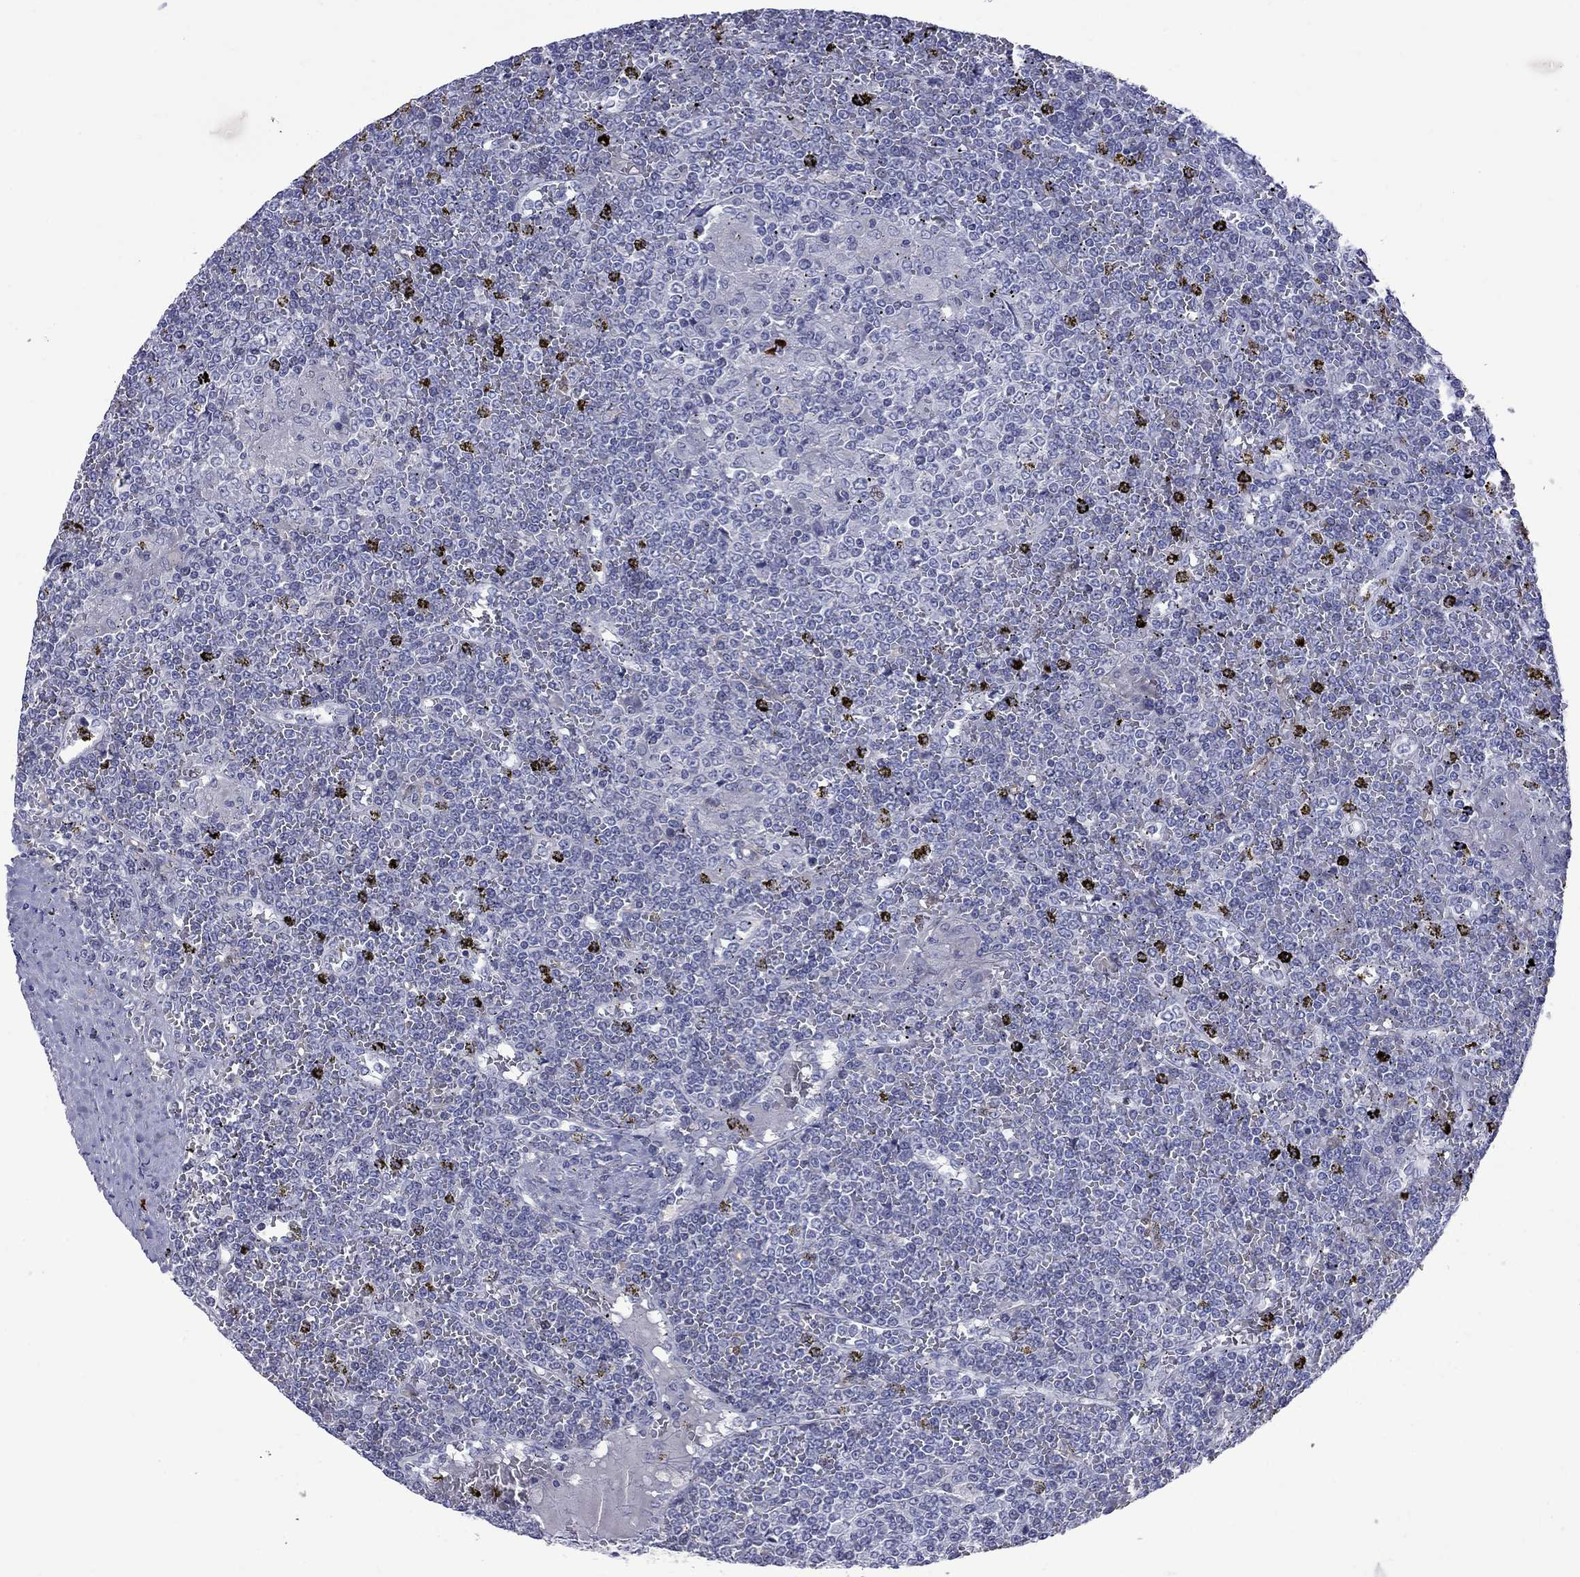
{"staining": {"intensity": "negative", "quantity": "none", "location": "none"}, "tissue": "lymphoma", "cell_type": "Tumor cells", "image_type": "cancer", "snomed": [{"axis": "morphology", "description": "Malignant lymphoma, non-Hodgkin's type, Low grade"}, {"axis": "topography", "description": "Spleen"}], "caption": "Immunohistochemistry (IHC) of lymphoma exhibits no staining in tumor cells. (DAB immunohistochemistry (IHC) with hematoxylin counter stain).", "gene": "CTNNBIP1", "patient": {"sex": "female", "age": 19}}